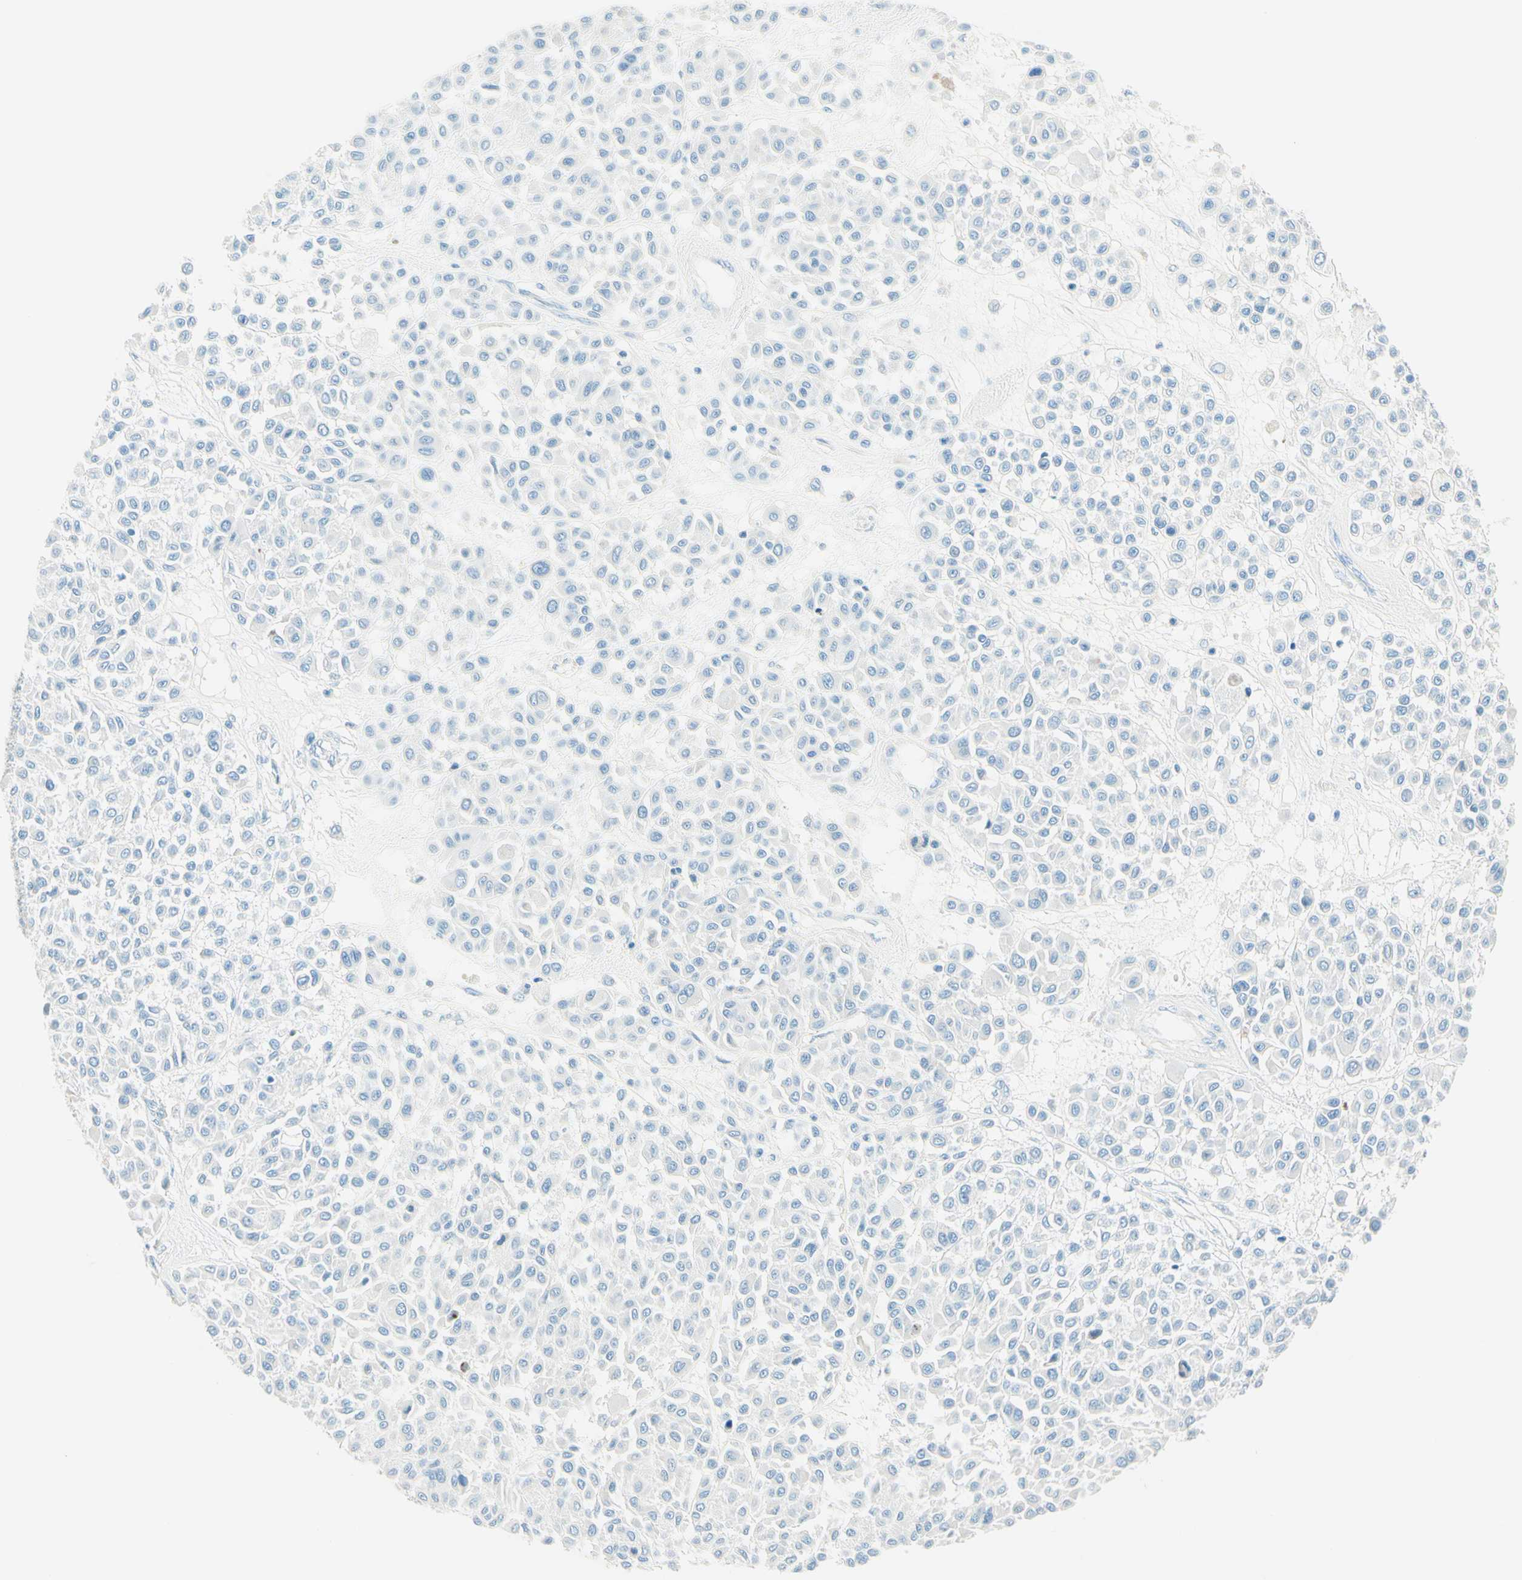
{"staining": {"intensity": "negative", "quantity": "none", "location": "none"}, "tissue": "melanoma", "cell_type": "Tumor cells", "image_type": "cancer", "snomed": [{"axis": "morphology", "description": "Malignant melanoma, Metastatic site"}, {"axis": "topography", "description": "Soft tissue"}], "caption": "Malignant melanoma (metastatic site) was stained to show a protein in brown. There is no significant expression in tumor cells.", "gene": "NCBP2L", "patient": {"sex": "male", "age": 41}}